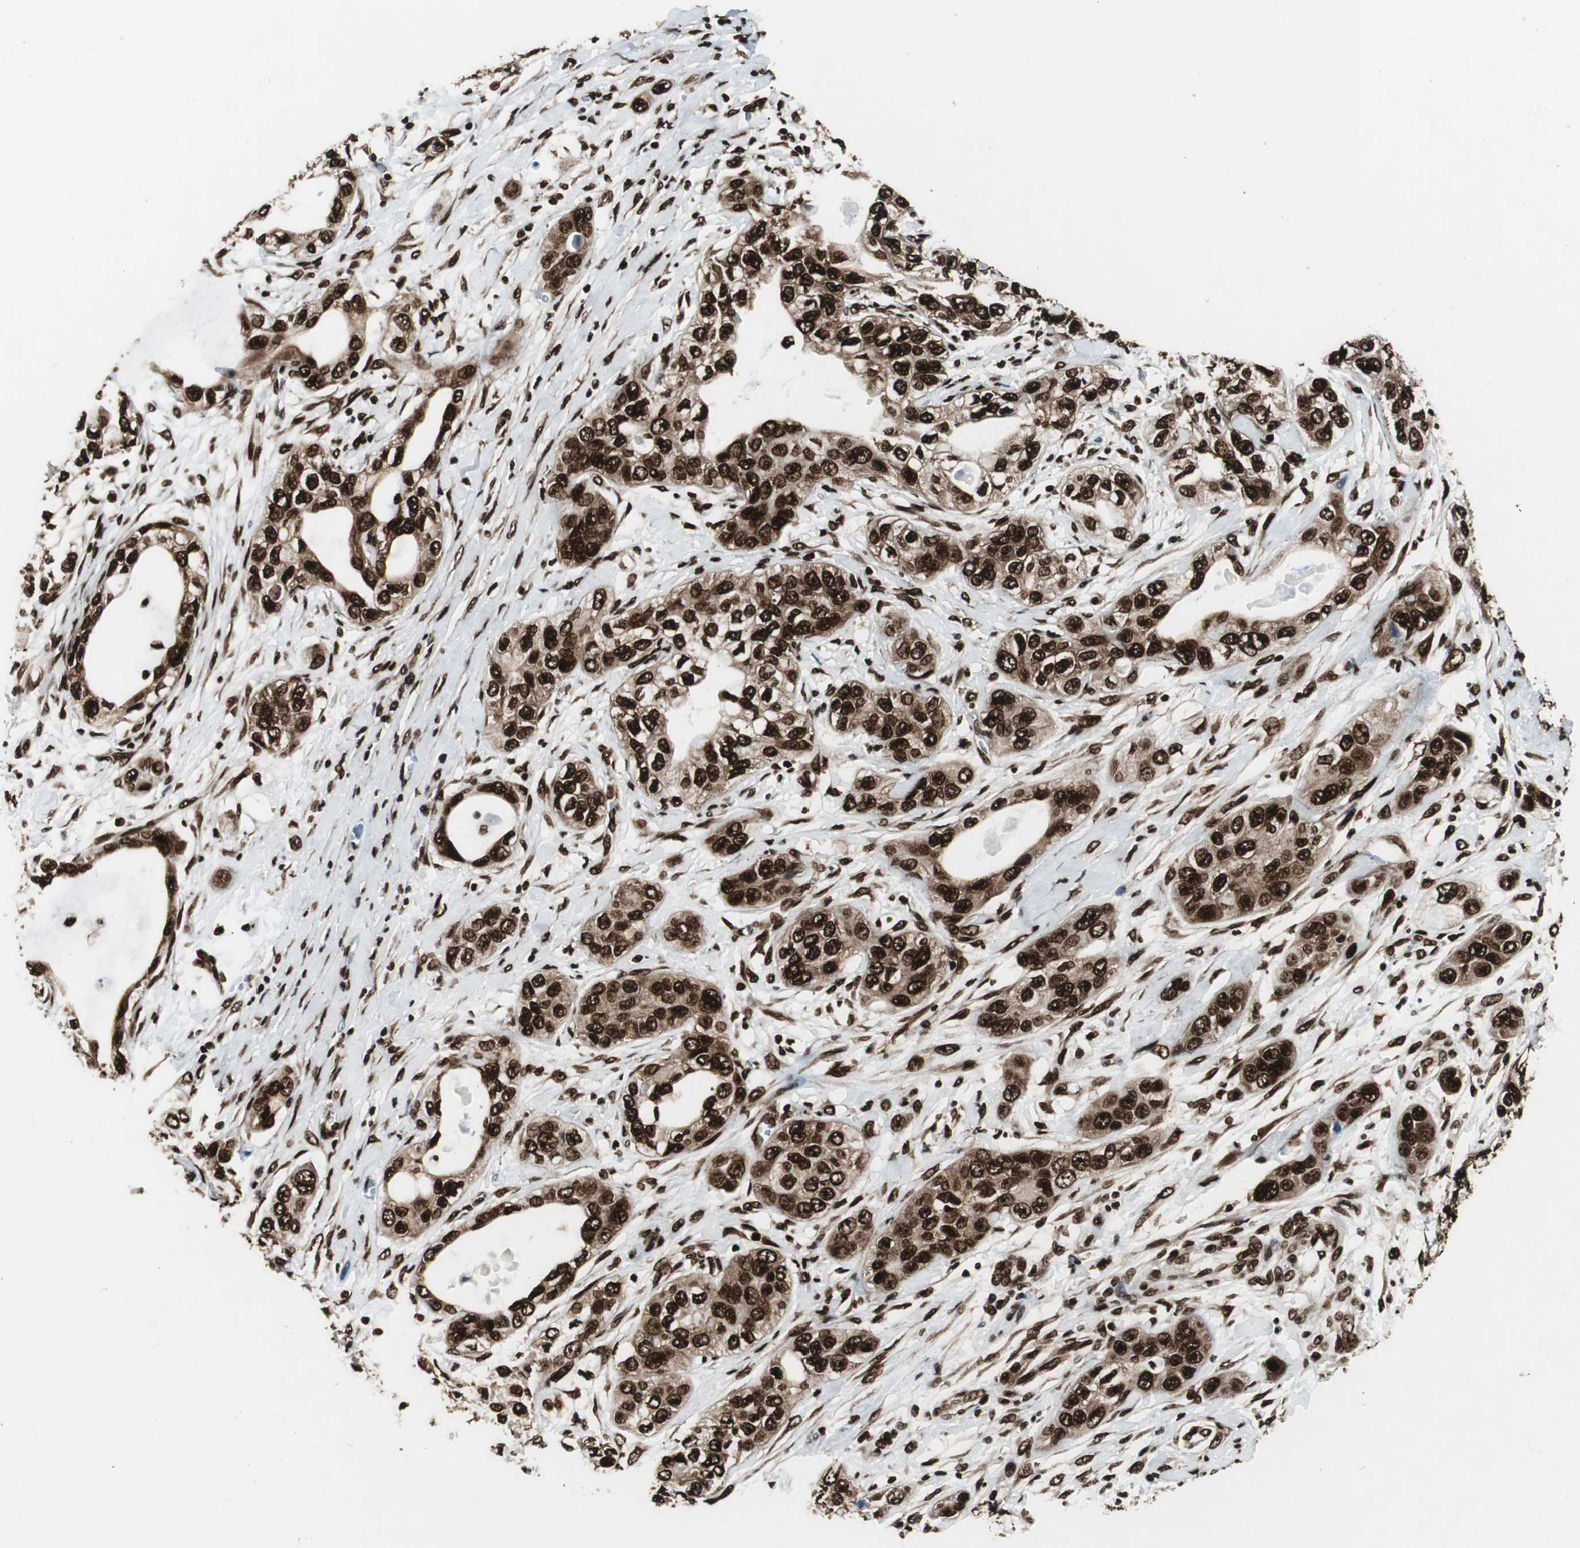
{"staining": {"intensity": "strong", "quantity": ">75%", "location": "cytoplasmic/membranous,nuclear"}, "tissue": "pancreatic cancer", "cell_type": "Tumor cells", "image_type": "cancer", "snomed": [{"axis": "morphology", "description": "Adenocarcinoma, NOS"}, {"axis": "topography", "description": "Pancreas"}], "caption": "An IHC photomicrograph of neoplastic tissue is shown. Protein staining in brown highlights strong cytoplasmic/membranous and nuclear positivity in adenocarcinoma (pancreatic) within tumor cells. (IHC, brightfield microscopy, high magnification).", "gene": "EWSR1", "patient": {"sex": "female", "age": 70}}